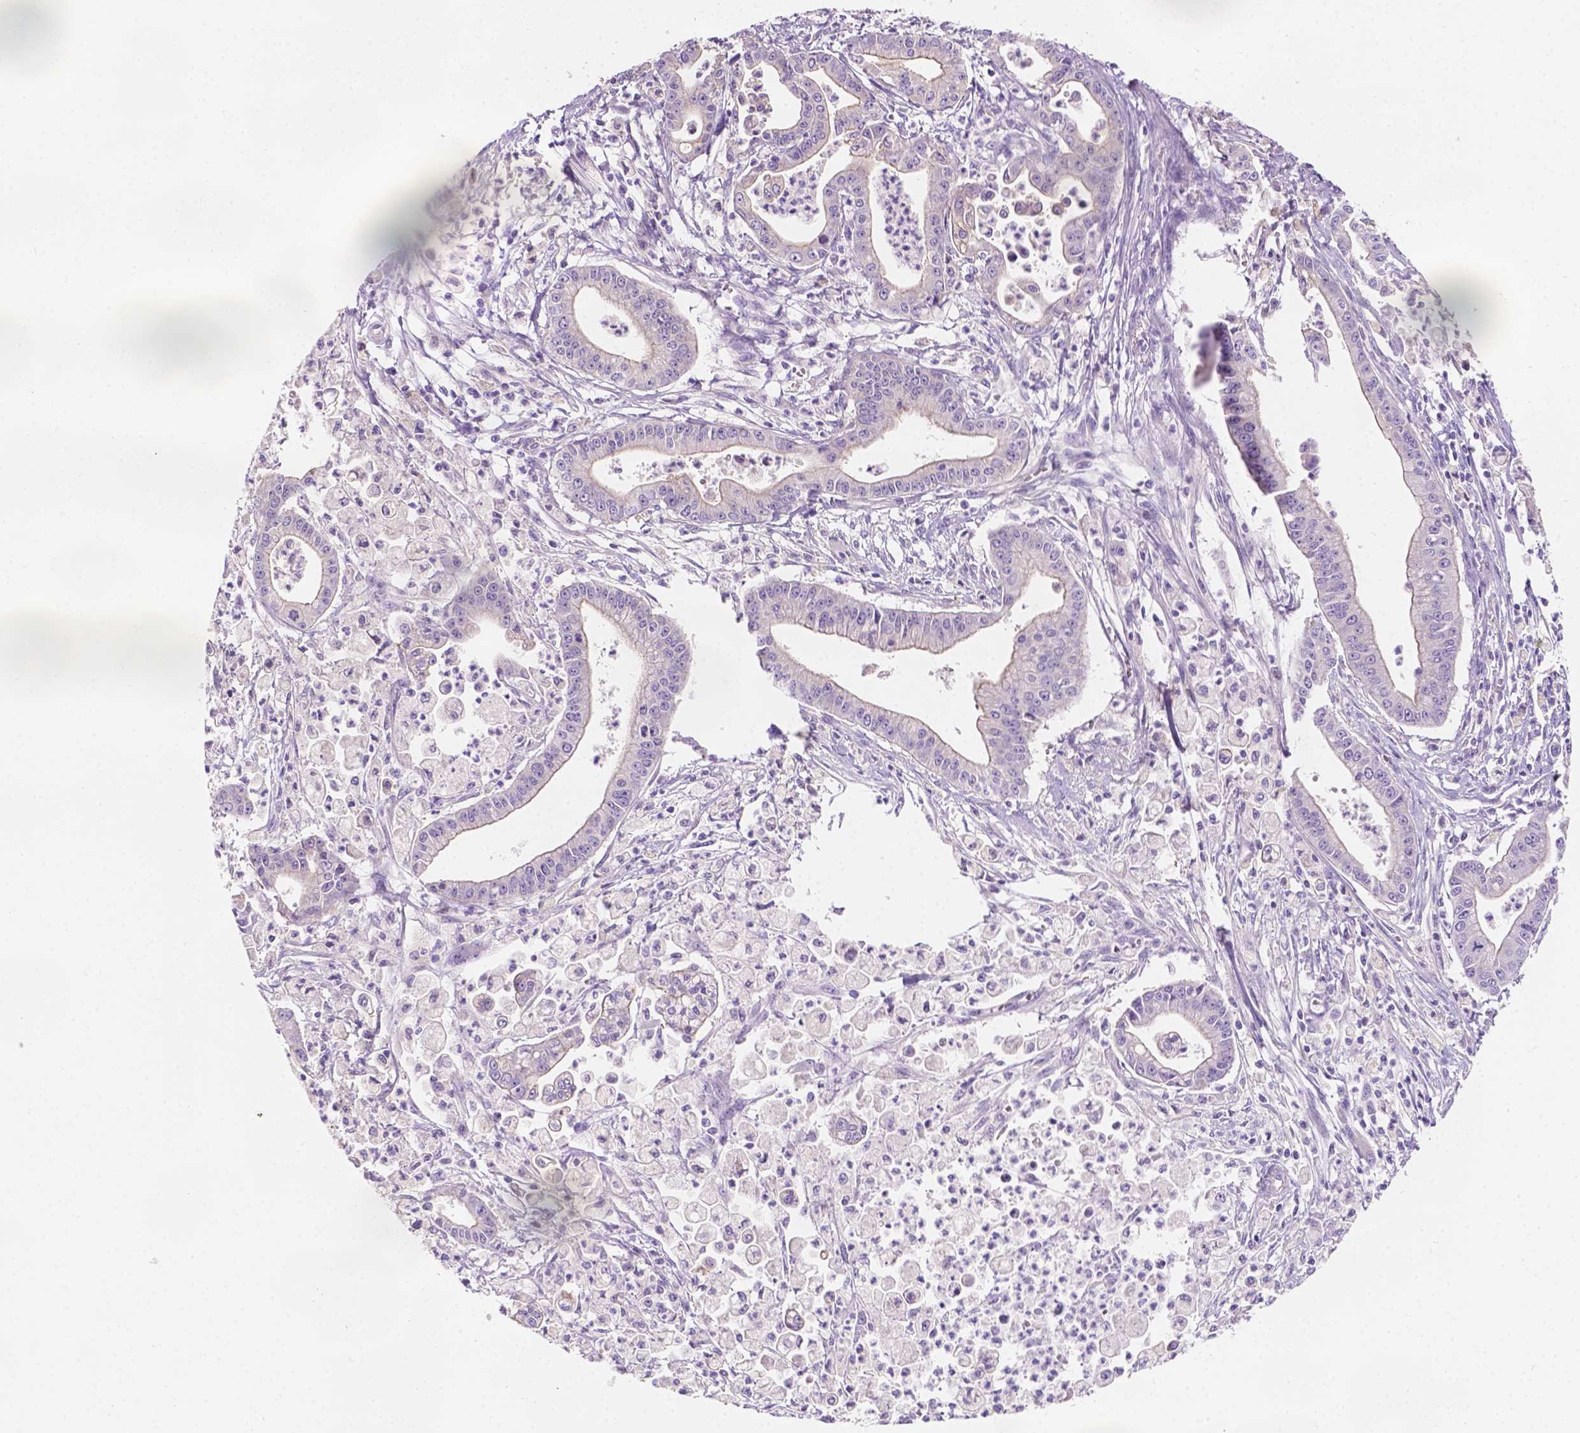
{"staining": {"intensity": "negative", "quantity": "none", "location": "none"}, "tissue": "pancreatic cancer", "cell_type": "Tumor cells", "image_type": "cancer", "snomed": [{"axis": "morphology", "description": "Adenocarcinoma, NOS"}, {"axis": "topography", "description": "Pancreas"}], "caption": "There is no significant staining in tumor cells of adenocarcinoma (pancreatic).", "gene": "SIRT2", "patient": {"sex": "female", "age": 65}}